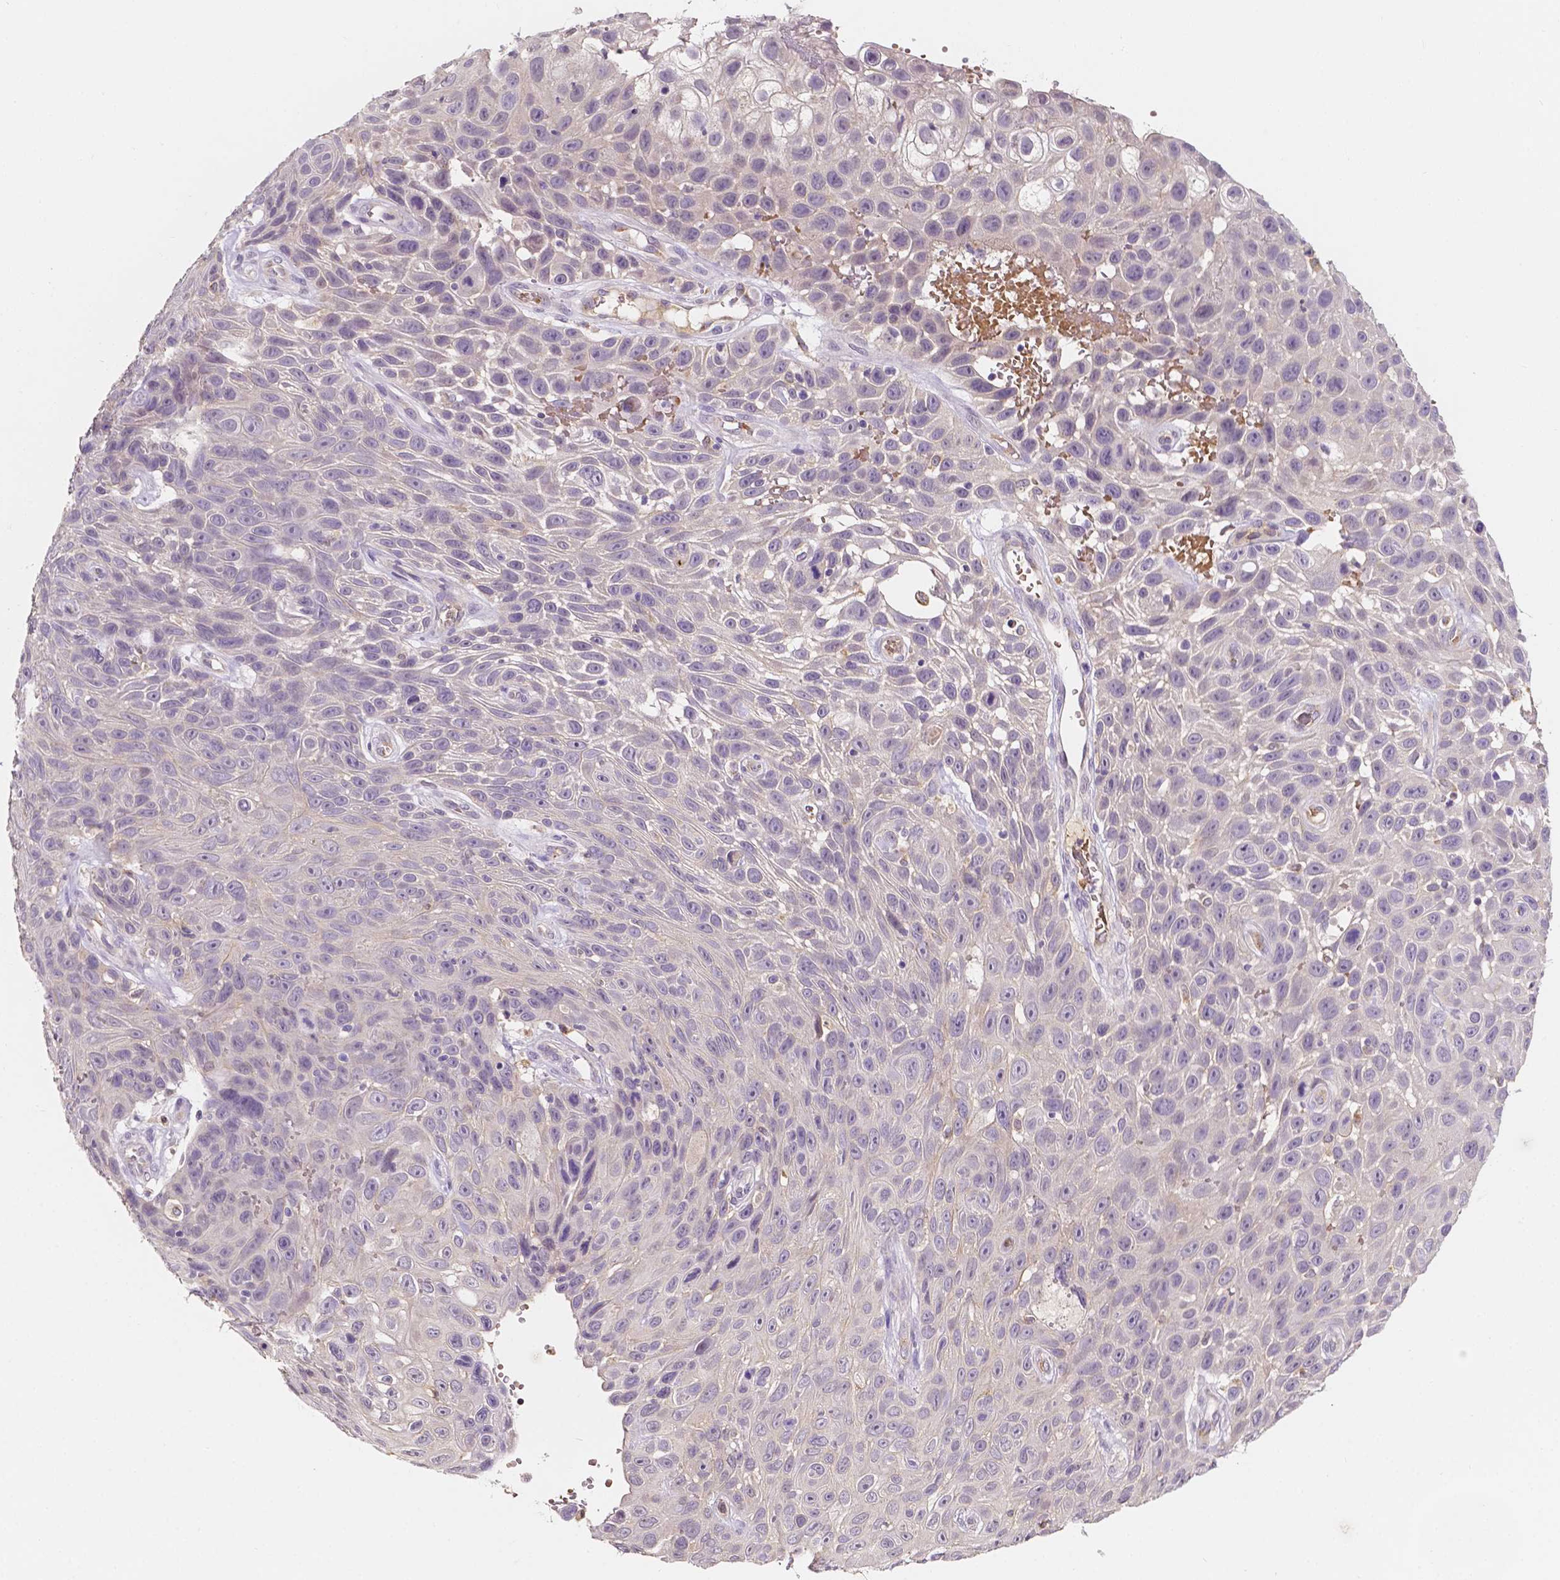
{"staining": {"intensity": "negative", "quantity": "none", "location": "none"}, "tissue": "skin cancer", "cell_type": "Tumor cells", "image_type": "cancer", "snomed": [{"axis": "morphology", "description": "Squamous cell carcinoma, NOS"}, {"axis": "topography", "description": "Skin"}], "caption": "Tumor cells are negative for brown protein staining in squamous cell carcinoma (skin). Nuclei are stained in blue.", "gene": "SLC22A4", "patient": {"sex": "male", "age": 82}}